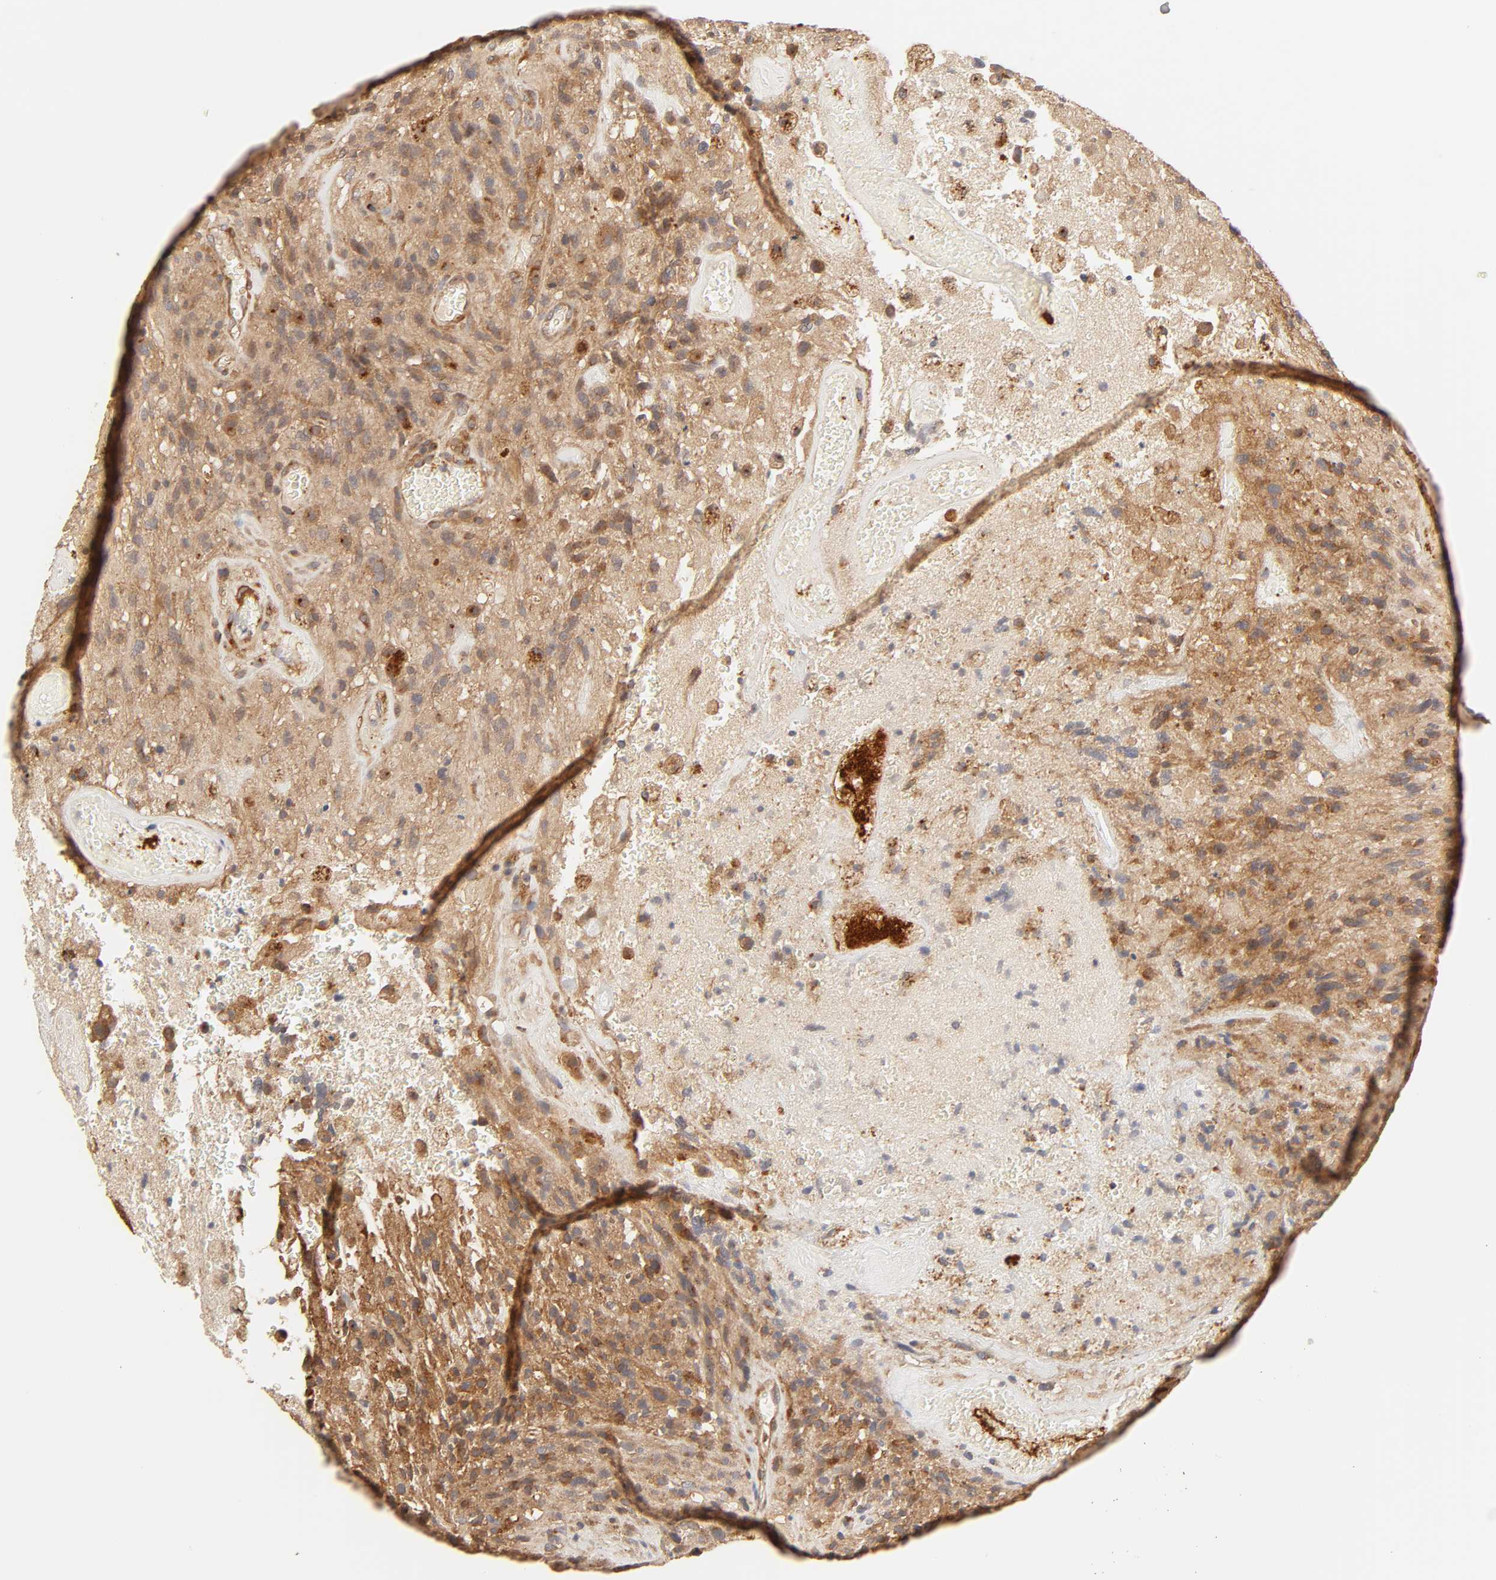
{"staining": {"intensity": "moderate", "quantity": "25%-75%", "location": "cytoplasmic/membranous"}, "tissue": "glioma", "cell_type": "Tumor cells", "image_type": "cancer", "snomed": [{"axis": "morphology", "description": "Normal tissue, NOS"}, {"axis": "morphology", "description": "Glioma, malignant, High grade"}, {"axis": "topography", "description": "Cerebral cortex"}], "caption": "High-power microscopy captured an IHC photomicrograph of high-grade glioma (malignant), revealing moderate cytoplasmic/membranous expression in about 25%-75% of tumor cells.", "gene": "EPS8", "patient": {"sex": "male", "age": 75}}